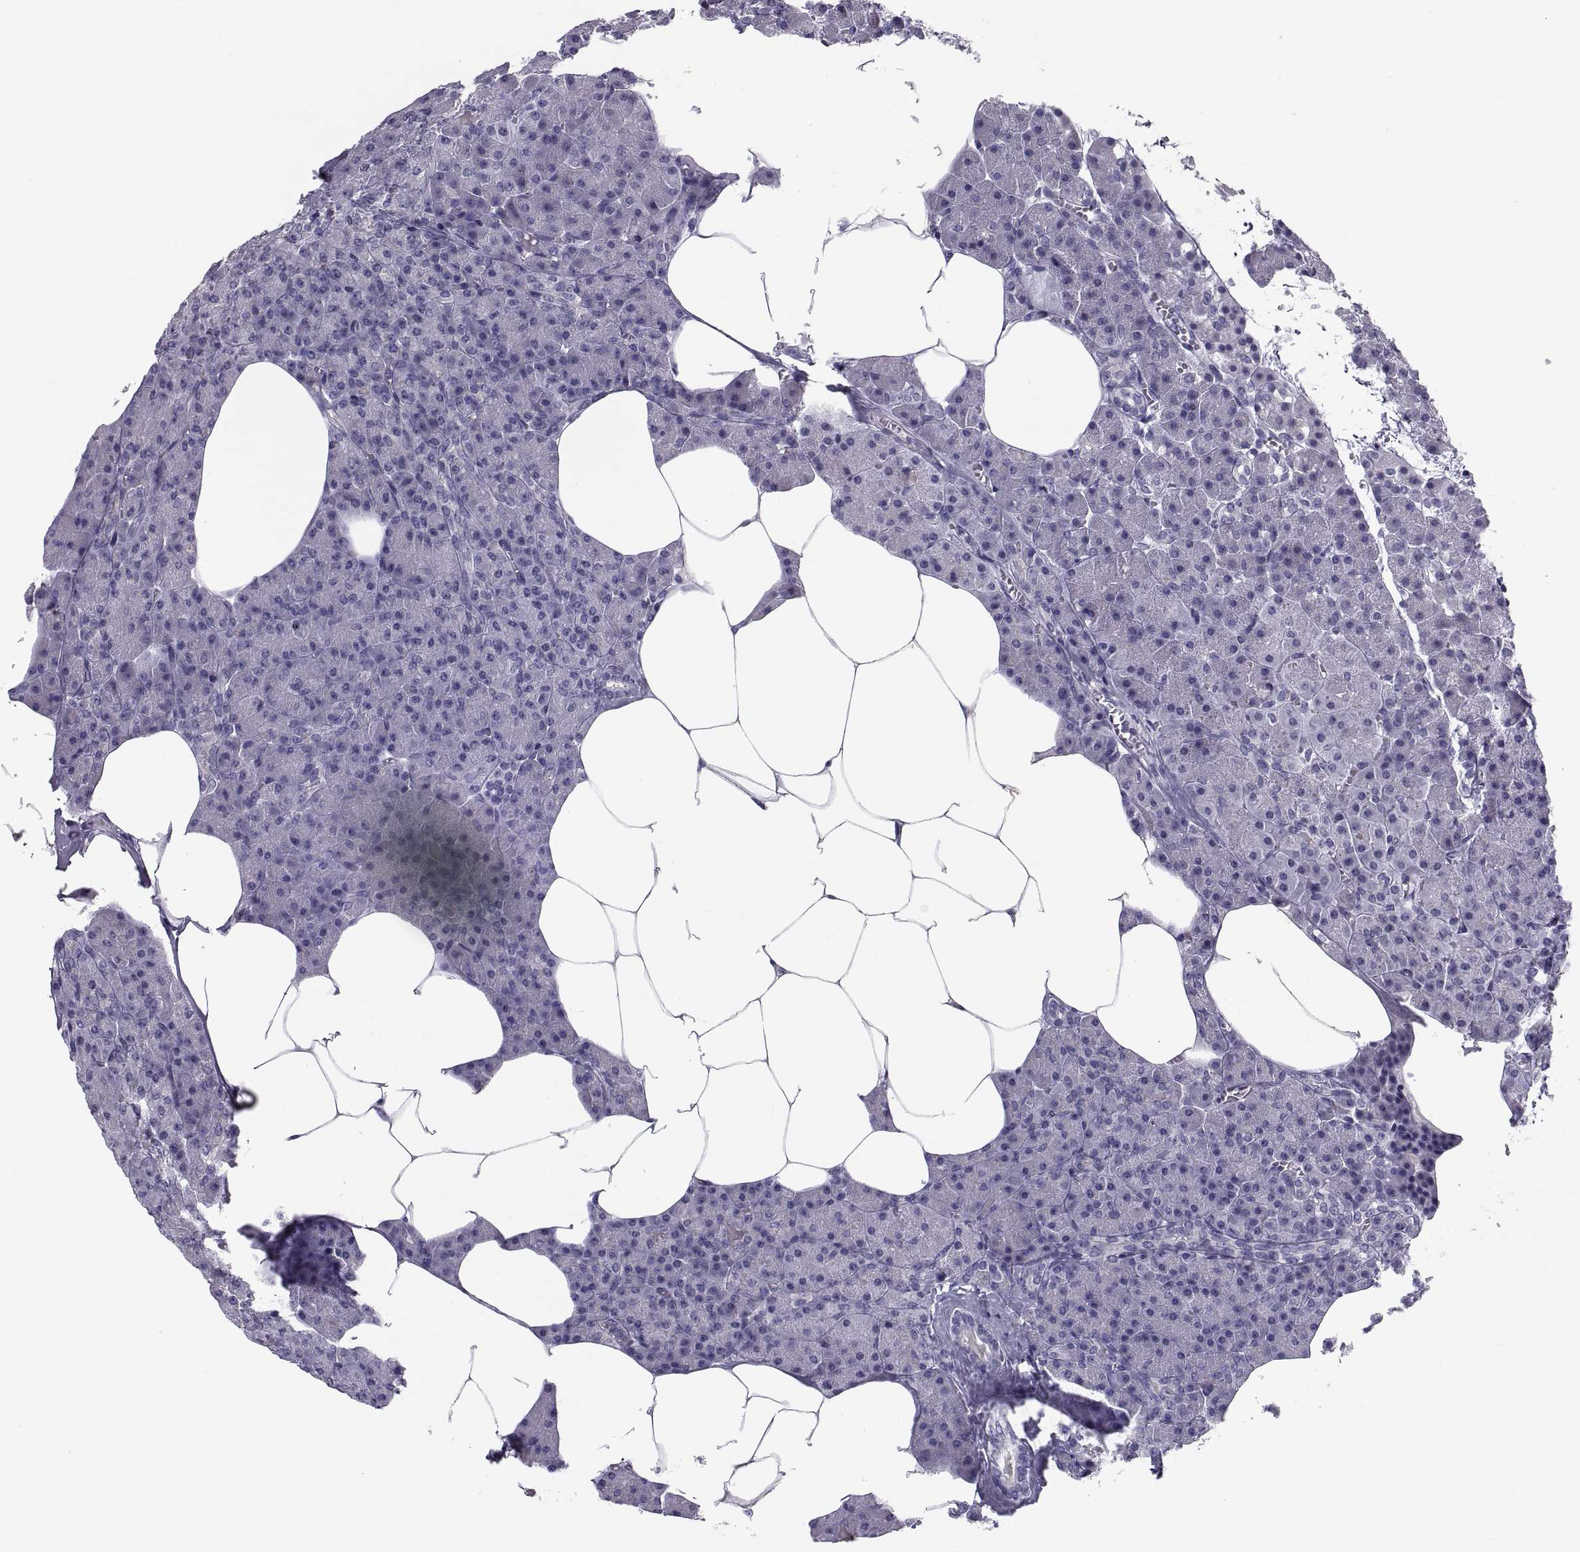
{"staining": {"intensity": "negative", "quantity": "none", "location": "none"}, "tissue": "pancreas", "cell_type": "Exocrine glandular cells", "image_type": "normal", "snomed": [{"axis": "morphology", "description": "Normal tissue, NOS"}, {"axis": "topography", "description": "Pancreas"}], "caption": "A high-resolution micrograph shows immunohistochemistry staining of benign pancreas, which exhibits no significant positivity in exocrine glandular cells. (Stains: DAB (3,3'-diaminobenzidine) immunohistochemistry (IHC) with hematoxylin counter stain, Microscopy: brightfield microscopy at high magnification).", "gene": "PDZRN4", "patient": {"sex": "female", "age": 45}}